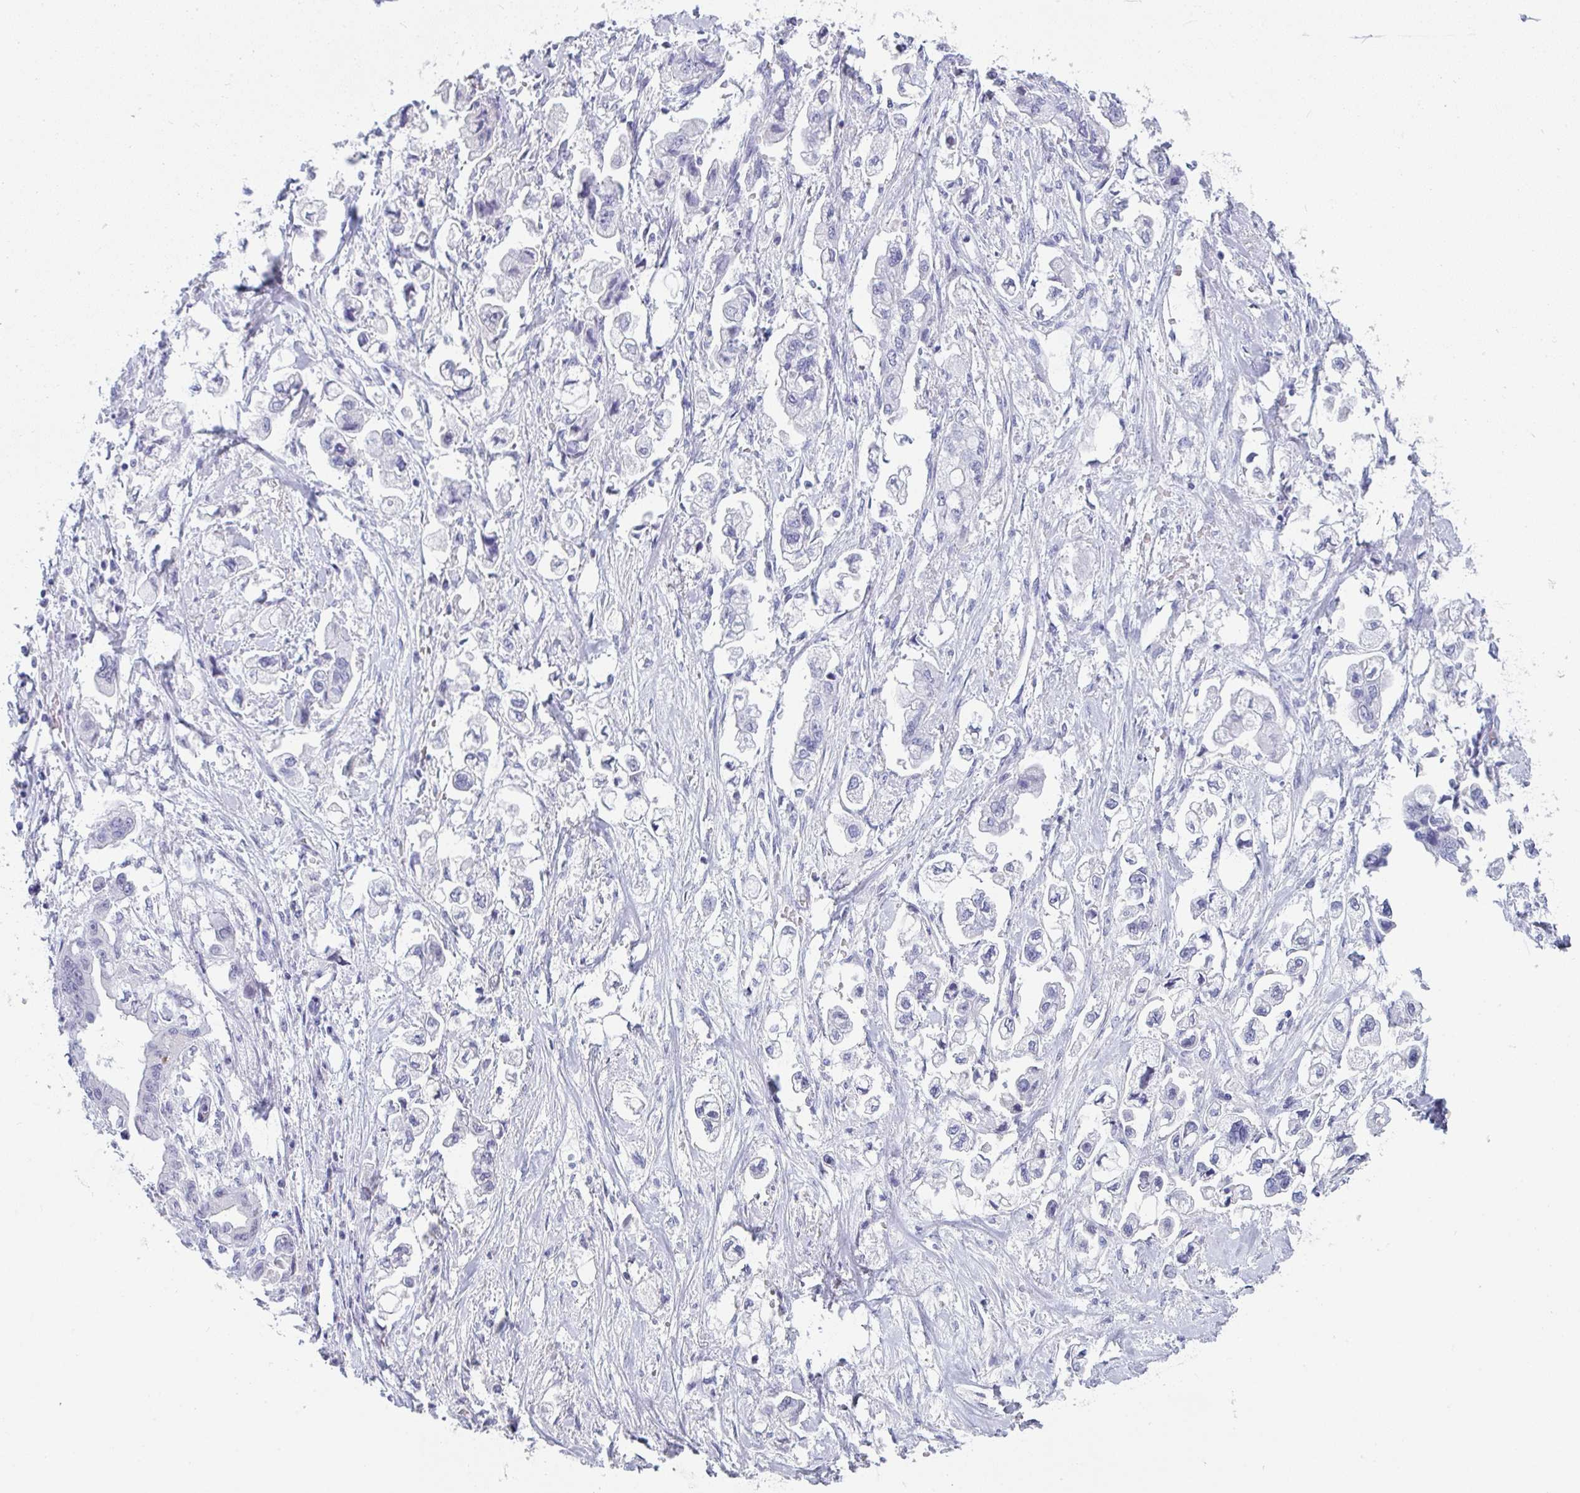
{"staining": {"intensity": "negative", "quantity": "none", "location": "none"}, "tissue": "stomach cancer", "cell_type": "Tumor cells", "image_type": "cancer", "snomed": [{"axis": "morphology", "description": "Adenocarcinoma, NOS"}, {"axis": "topography", "description": "Stomach"}], "caption": "Tumor cells show no significant protein staining in stomach cancer. (DAB (3,3'-diaminobenzidine) IHC with hematoxylin counter stain).", "gene": "PRDM9", "patient": {"sex": "male", "age": 62}}